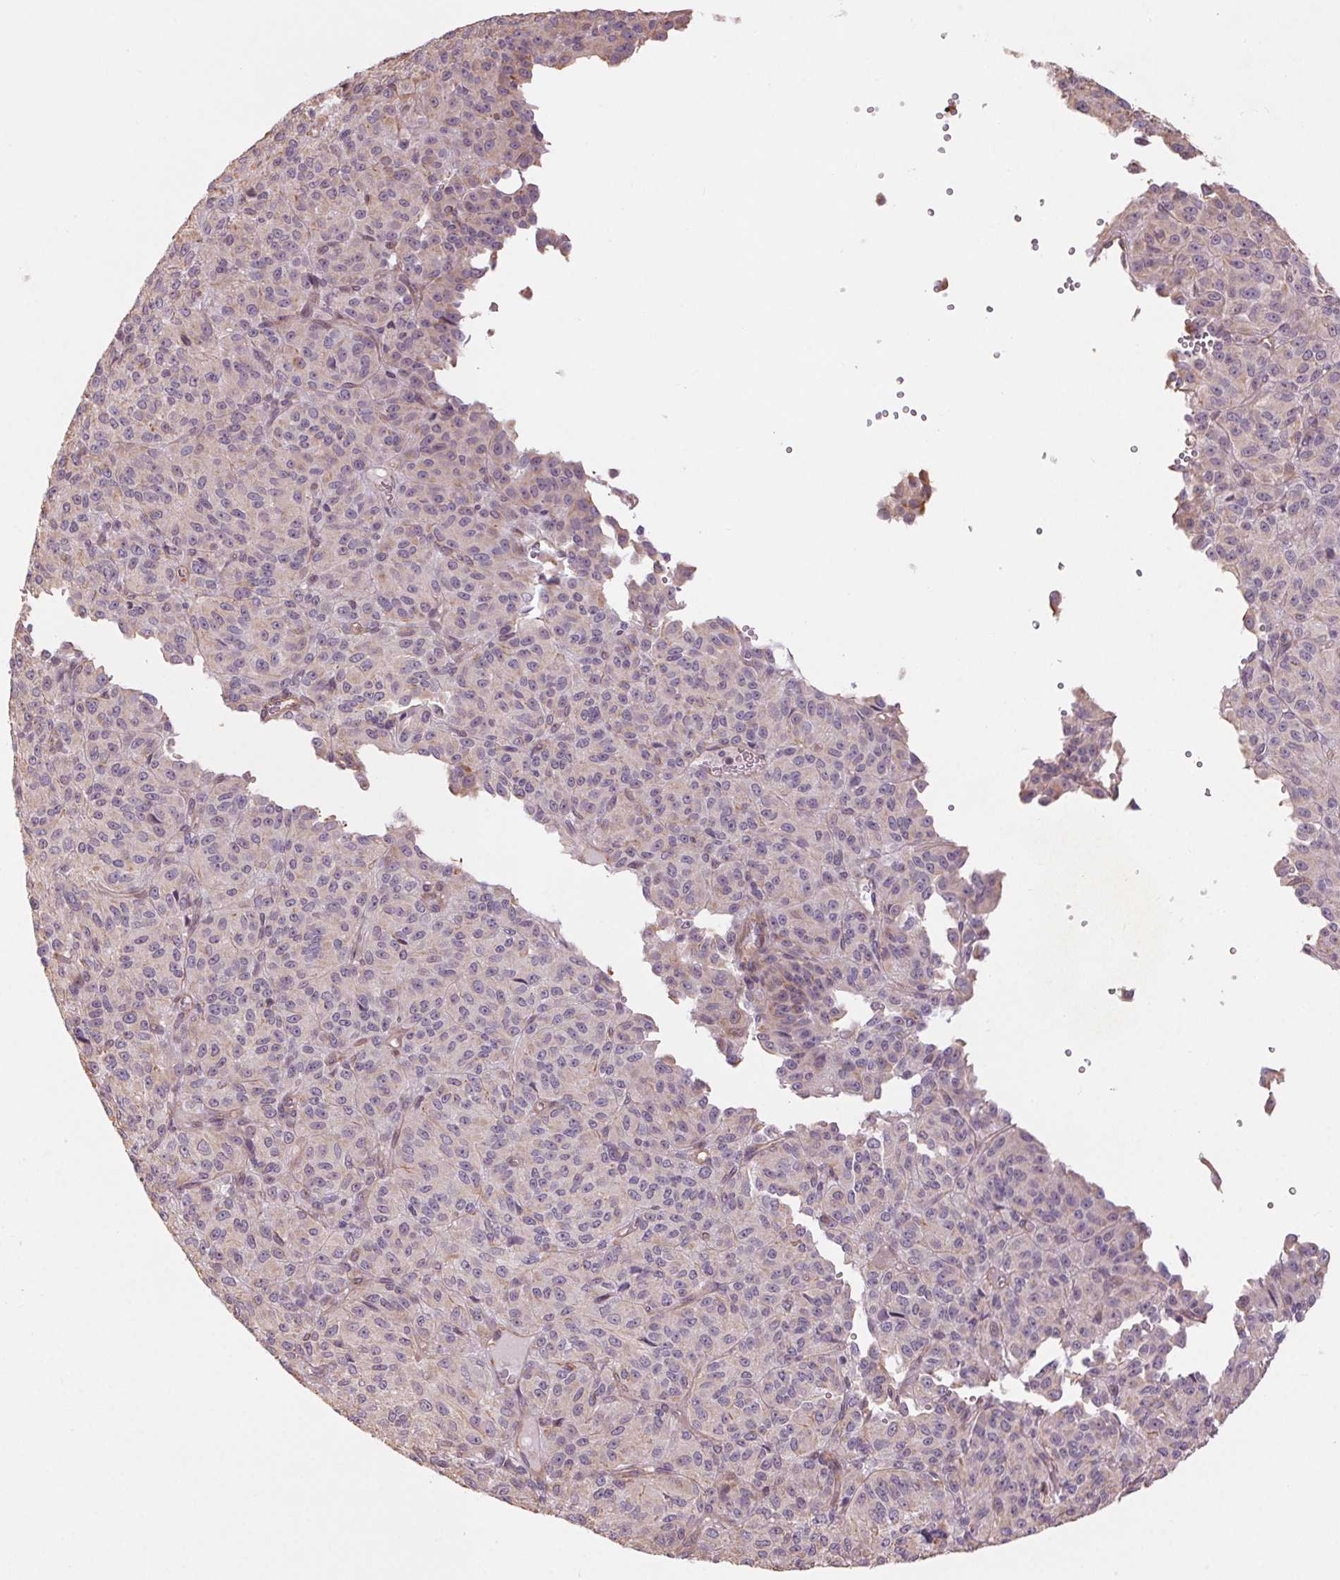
{"staining": {"intensity": "negative", "quantity": "none", "location": "none"}, "tissue": "melanoma", "cell_type": "Tumor cells", "image_type": "cancer", "snomed": [{"axis": "morphology", "description": "Malignant melanoma, Metastatic site"}, {"axis": "topography", "description": "Brain"}], "caption": "A histopathology image of melanoma stained for a protein shows no brown staining in tumor cells.", "gene": "CCSER1", "patient": {"sex": "female", "age": 56}}